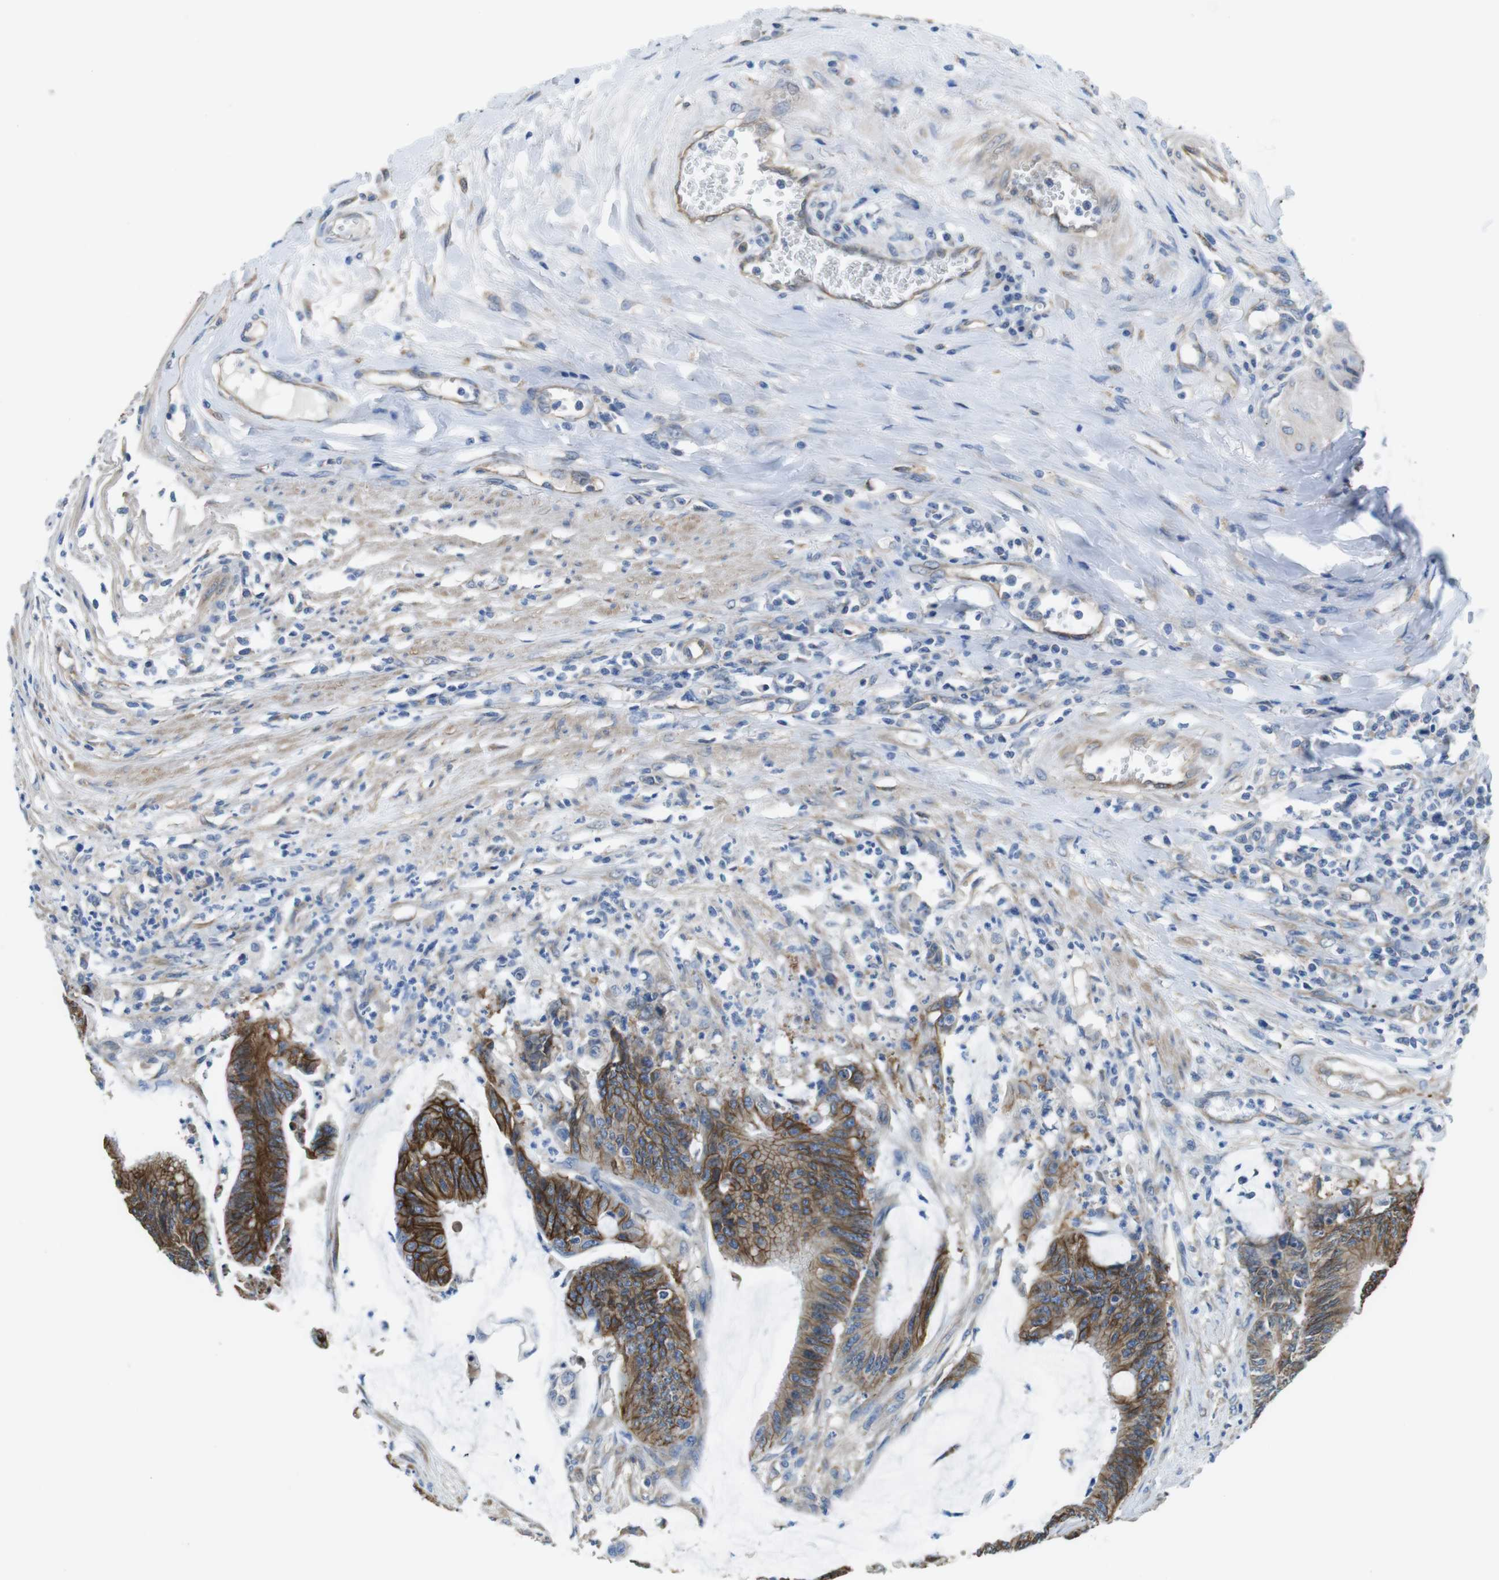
{"staining": {"intensity": "moderate", "quantity": ">75%", "location": "cytoplasmic/membranous"}, "tissue": "colorectal cancer", "cell_type": "Tumor cells", "image_type": "cancer", "snomed": [{"axis": "morphology", "description": "Adenocarcinoma, NOS"}, {"axis": "topography", "description": "Rectum"}], "caption": "IHC photomicrograph of neoplastic tissue: human colorectal cancer stained using IHC reveals medium levels of moderate protein expression localized specifically in the cytoplasmic/membranous of tumor cells, appearing as a cytoplasmic/membranous brown color.", "gene": "CDH8", "patient": {"sex": "female", "age": 66}}